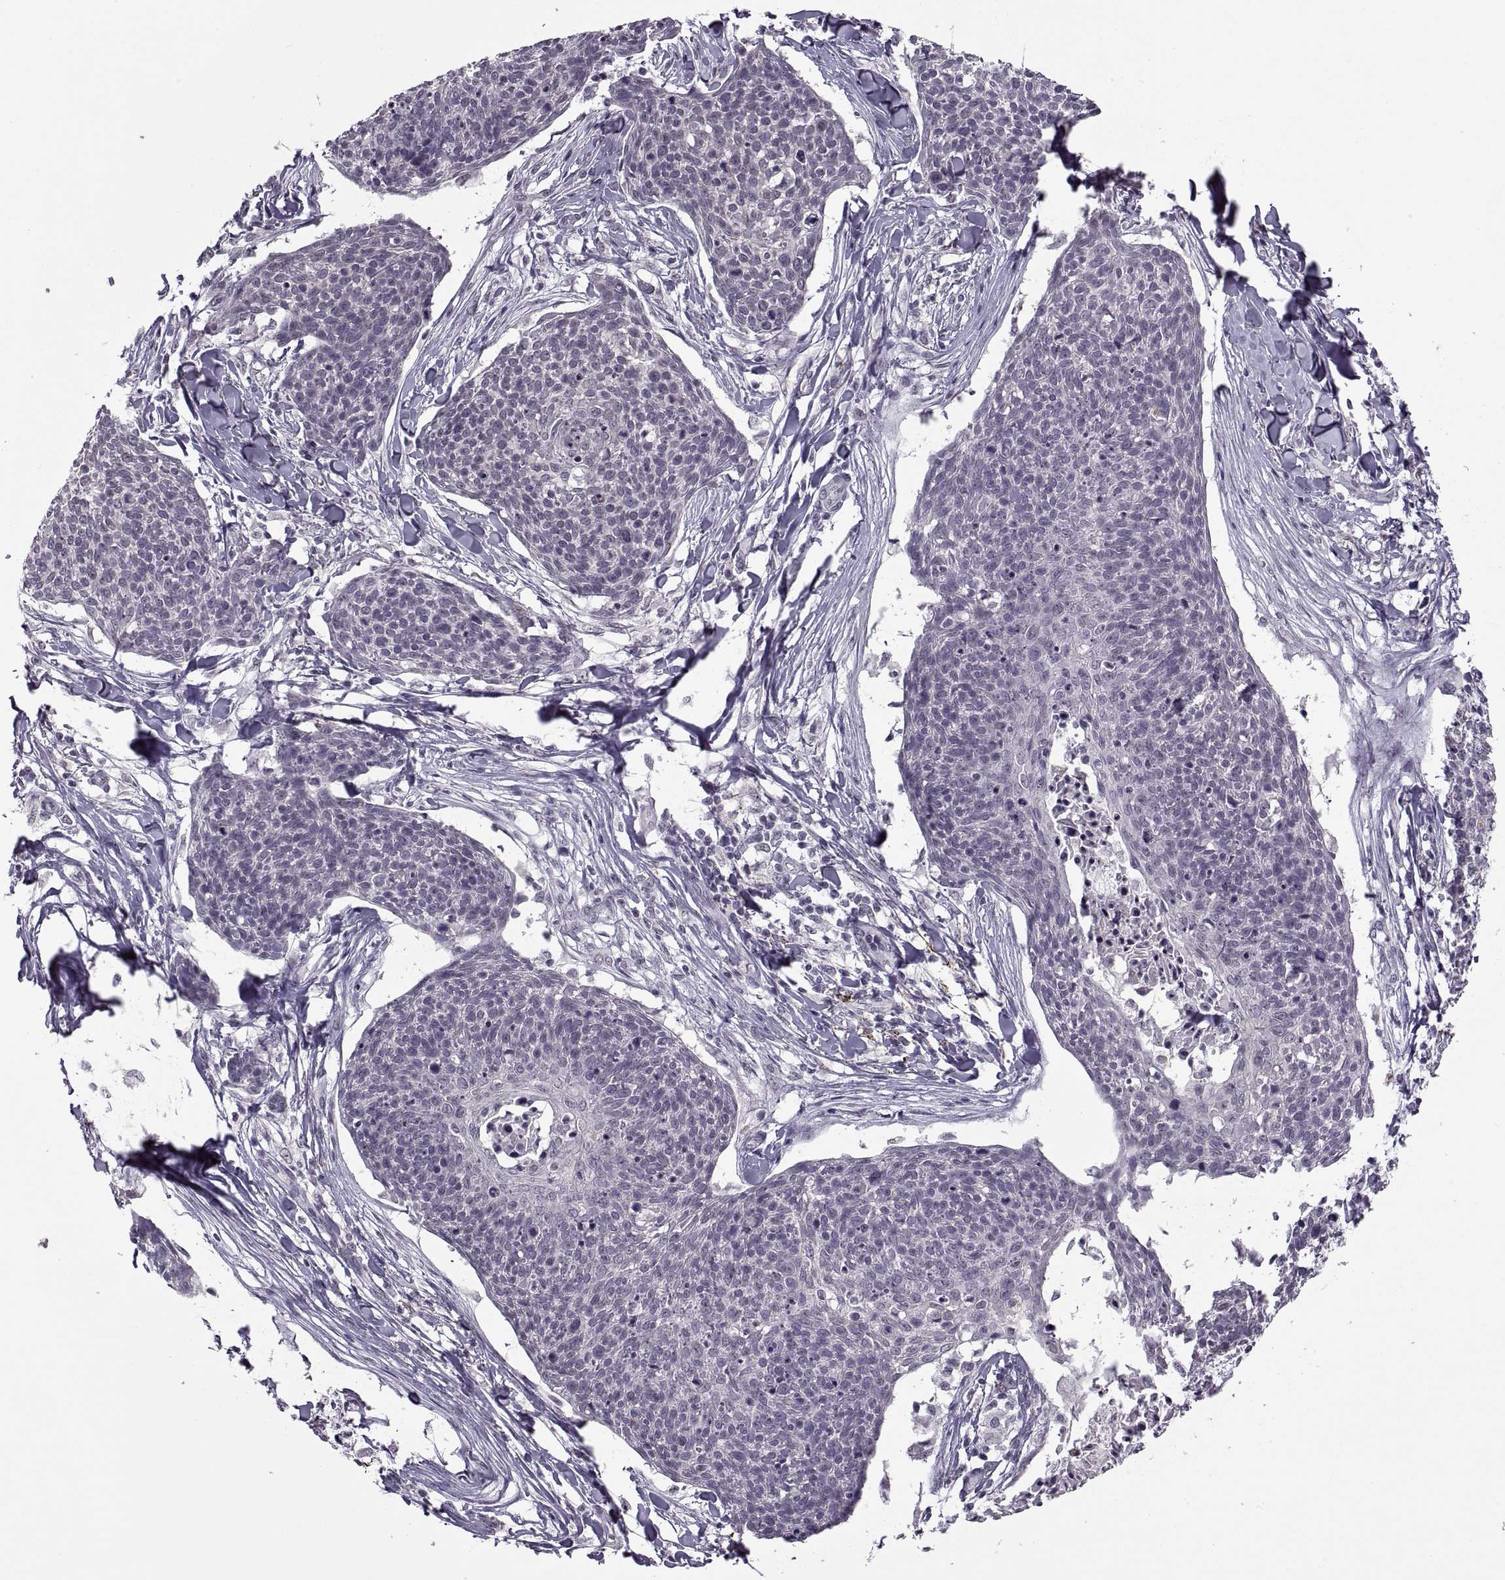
{"staining": {"intensity": "negative", "quantity": "none", "location": "none"}, "tissue": "skin cancer", "cell_type": "Tumor cells", "image_type": "cancer", "snomed": [{"axis": "morphology", "description": "Squamous cell carcinoma, NOS"}, {"axis": "topography", "description": "Skin"}, {"axis": "topography", "description": "Vulva"}], "caption": "Histopathology image shows no protein positivity in tumor cells of skin squamous cell carcinoma tissue.", "gene": "OTP", "patient": {"sex": "female", "age": 75}}